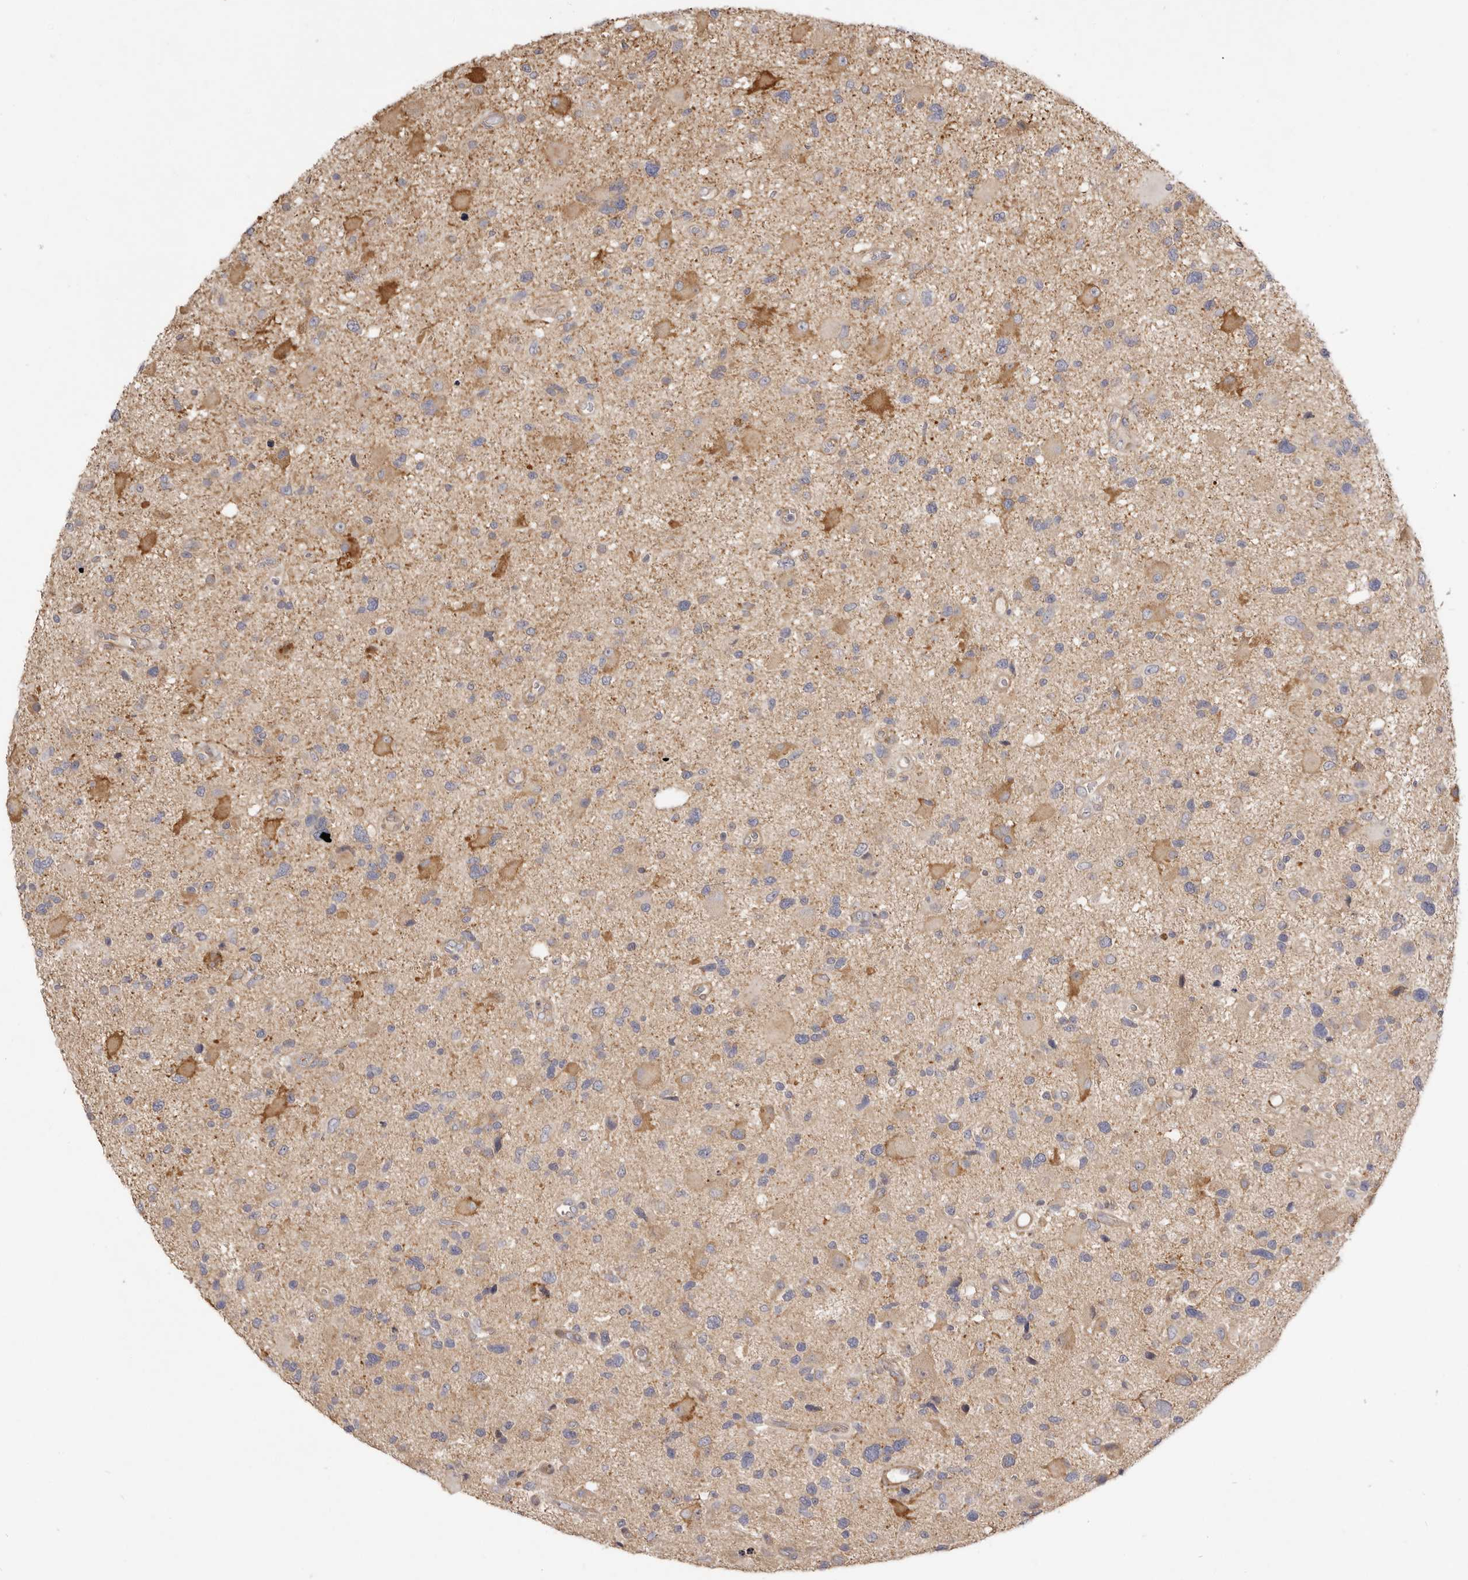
{"staining": {"intensity": "negative", "quantity": "none", "location": "none"}, "tissue": "glioma", "cell_type": "Tumor cells", "image_type": "cancer", "snomed": [{"axis": "morphology", "description": "Glioma, malignant, High grade"}, {"axis": "topography", "description": "Brain"}], "caption": "DAB immunohistochemical staining of human high-grade glioma (malignant) demonstrates no significant staining in tumor cells. (DAB (3,3'-diaminobenzidine) immunohistochemistry visualized using brightfield microscopy, high magnification).", "gene": "ADAMTS9", "patient": {"sex": "male", "age": 33}}